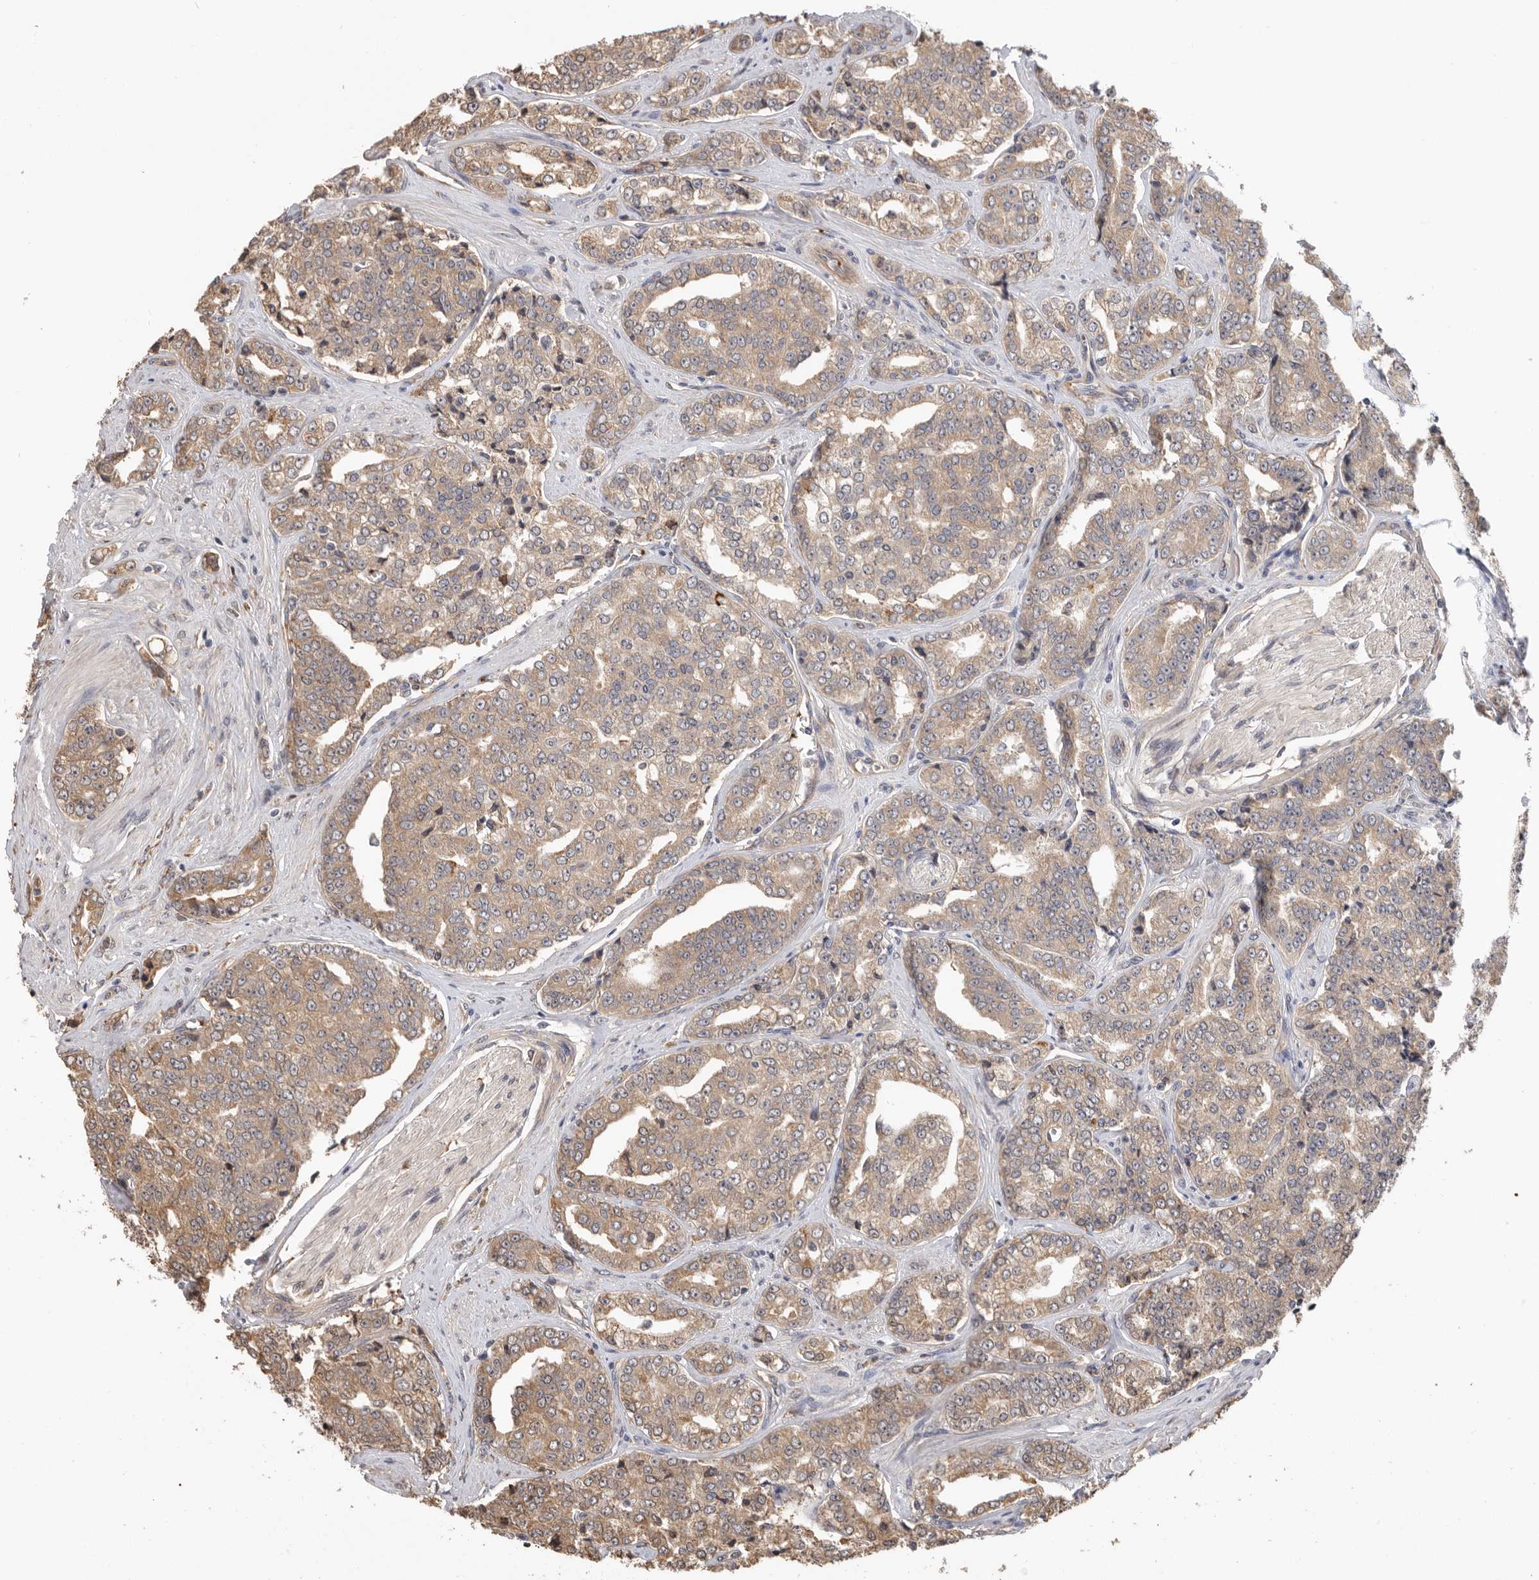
{"staining": {"intensity": "weak", "quantity": ">75%", "location": "cytoplasmic/membranous"}, "tissue": "prostate cancer", "cell_type": "Tumor cells", "image_type": "cancer", "snomed": [{"axis": "morphology", "description": "Adenocarcinoma, High grade"}, {"axis": "topography", "description": "Prostate"}], "caption": "Tumor cells reveal low levels of weak cytoplasmic/membranous staining in approximately >75% of cells in prostate high-grade adenocarcinoma.", "gene": "CDC42BPB", "patient": {"sex": "male", "age": 71}}